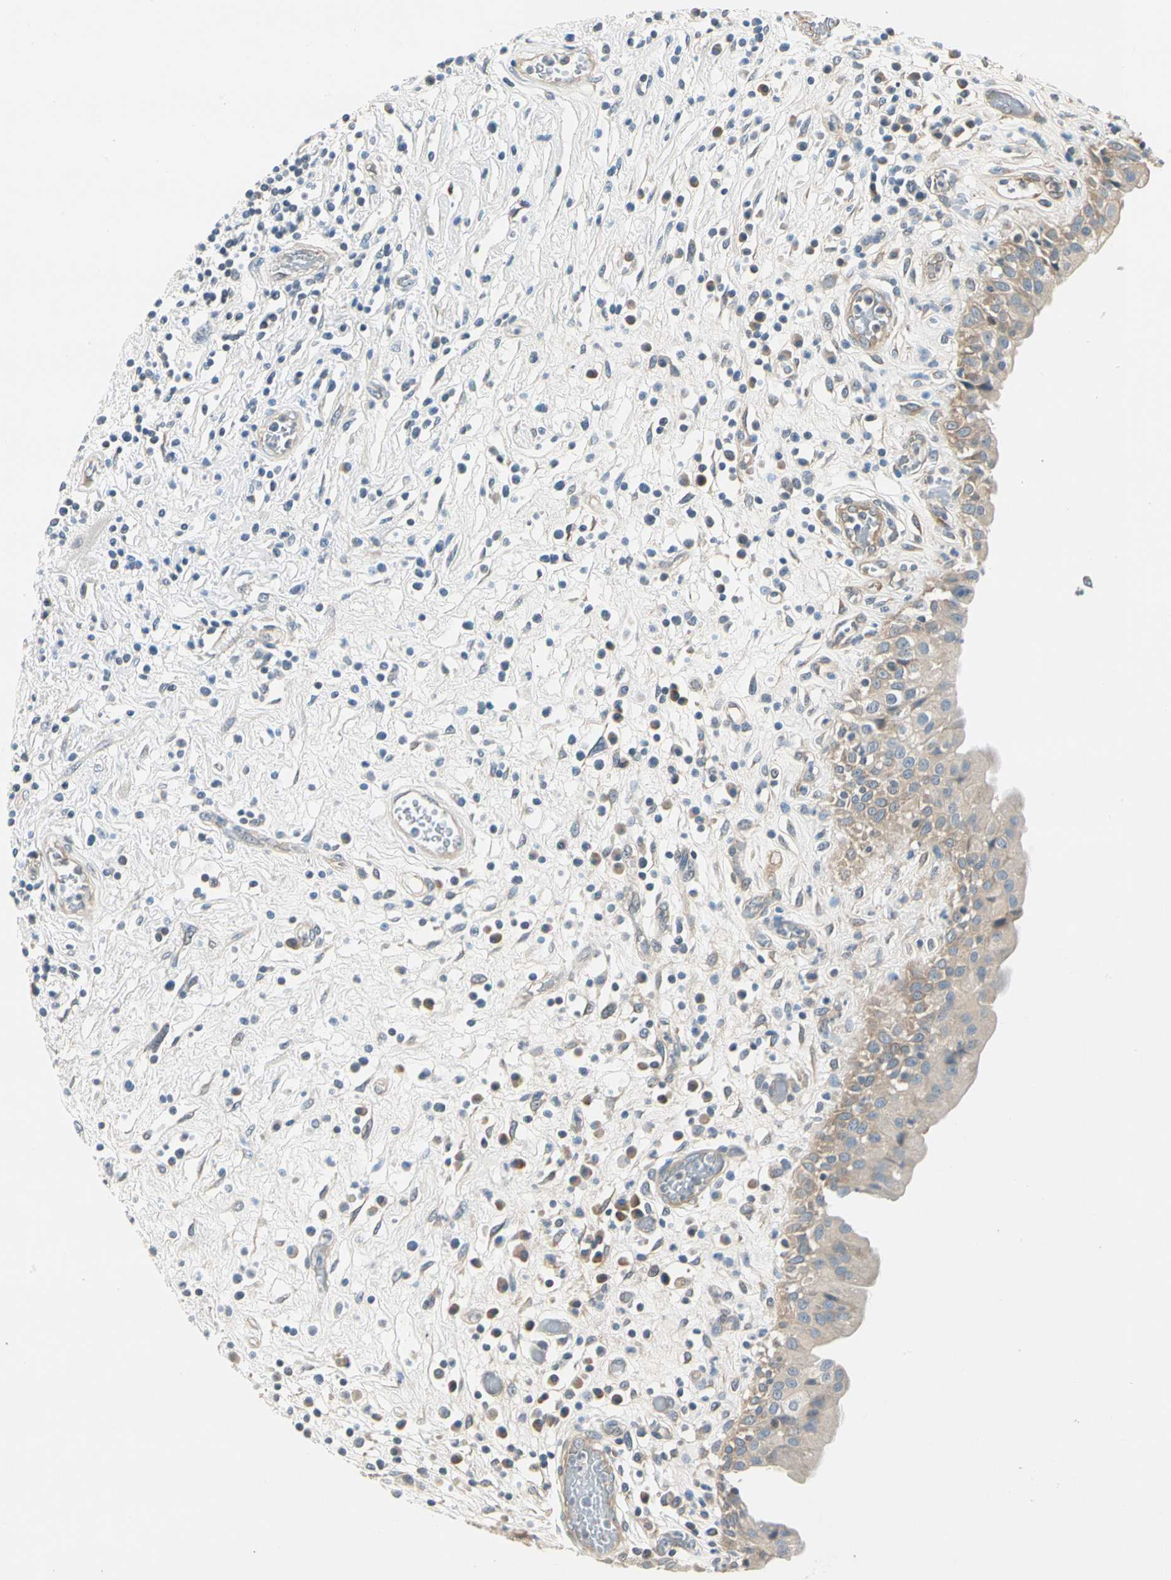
{"staining": {"intensity": "moderate", "quantity": ">75%", "location": "cytoplasmic/membranous"}, "tissue": "urinary bladder", "cell_type": "Urothelial cells", "image_type": "normal", "snomed": [{"axis": "morphology", "description": "Normal tissue, NOS"}, {"axis": "topography", "description": "Urinary bladder"}], "caption": "A high-resolution micrograph shows immunohistochemistry staining of unremarkable urinary bladder, which demonstrates moderate cytoplasmic/membranous positivity in approximately >75% of urothelial cells. Nuclei are stained in blue.", "gene": "ROCK2", "patient": {"sex": "female", "age": 85}}